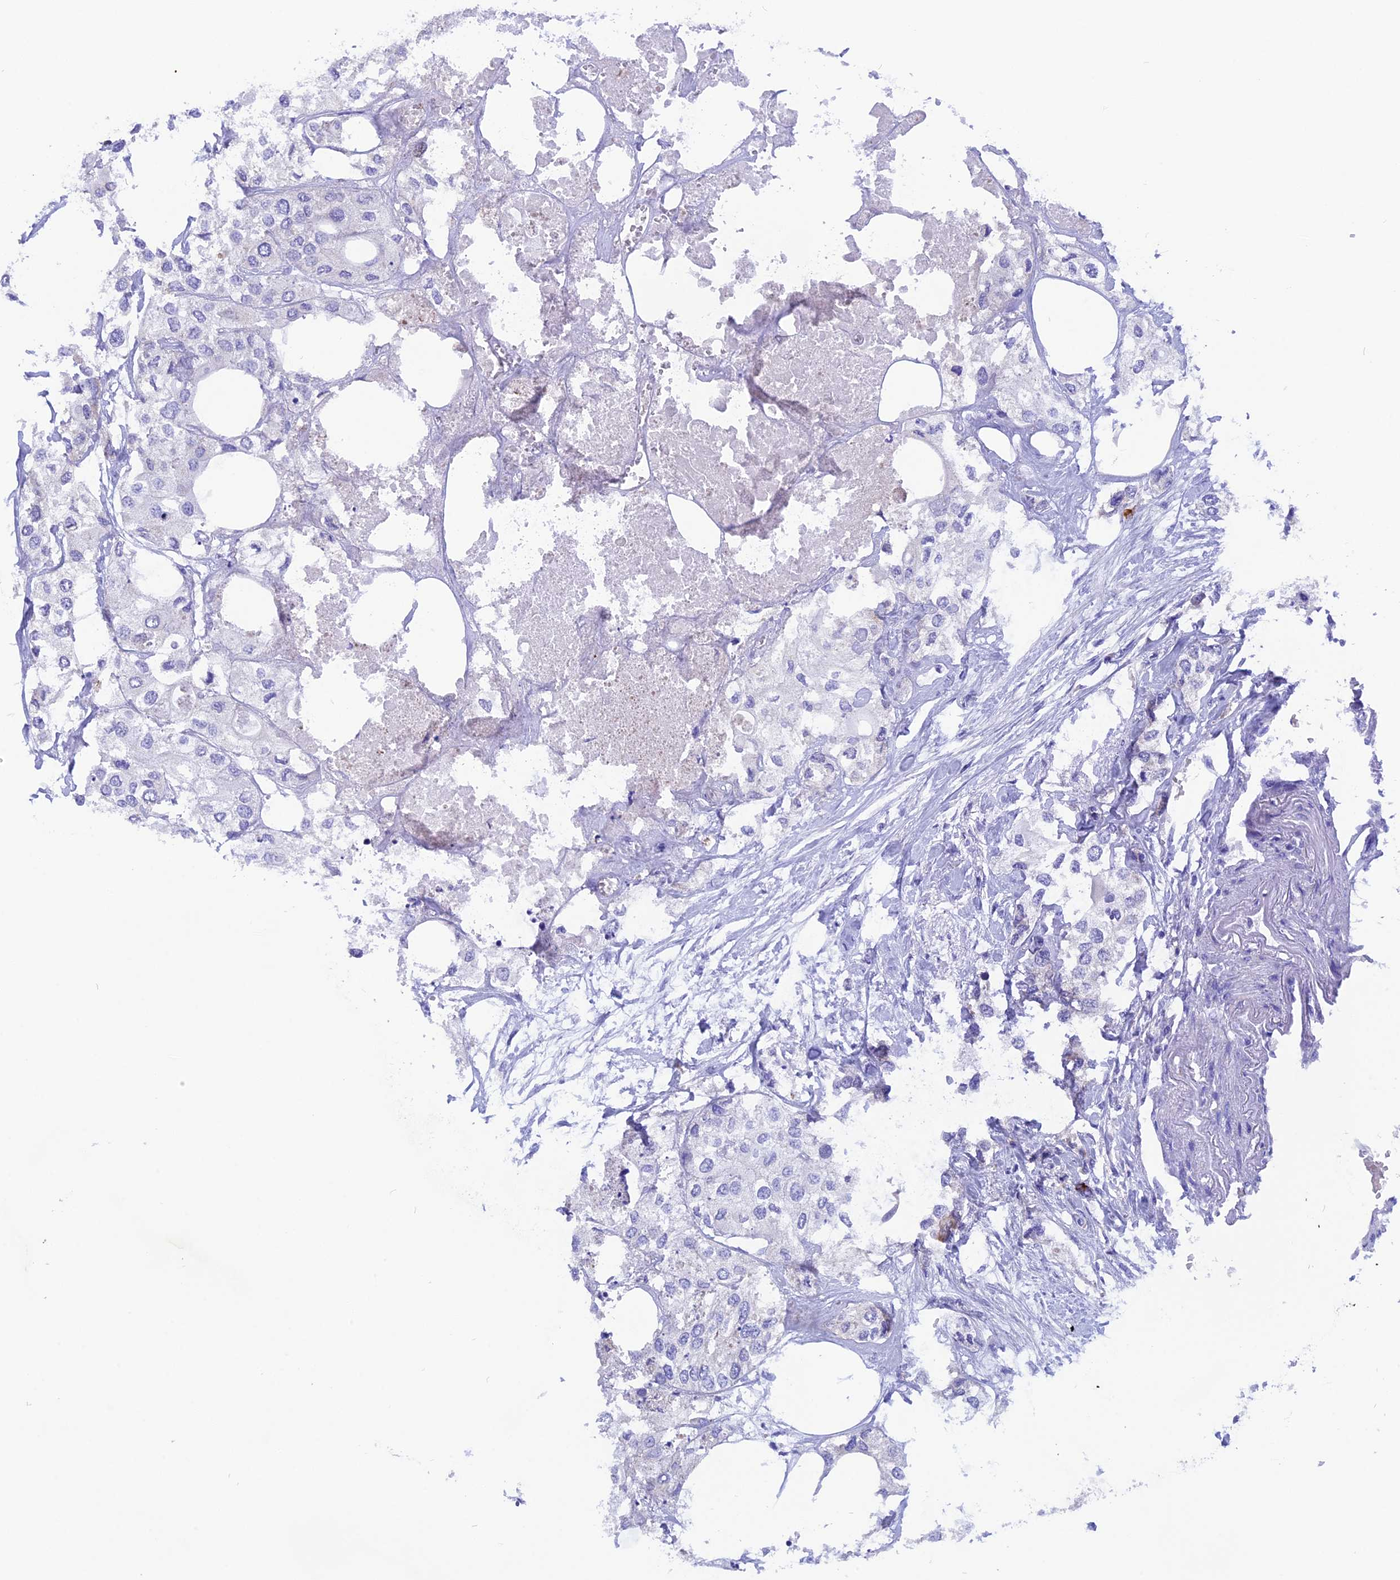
{"staining": {"intensity": "negative", "quantity": "none", "location": "none"}, "tissue": "urothelial cancer", "cell_type": "Tumor cells", "image_type": "cancer", "snomed": [{"axis": "morphology", "description": "Urothelial carcinoma, High grade"}, {"axis": "topography", "description": "Urinary bladder"}], "caption": "Urothelial carcinoma (high-grade) was stained to show a protein in brown. There is no significant expression in tumor cells.", "gene": "TMEM138", "patient": {"sex": "male", "age": 64}}